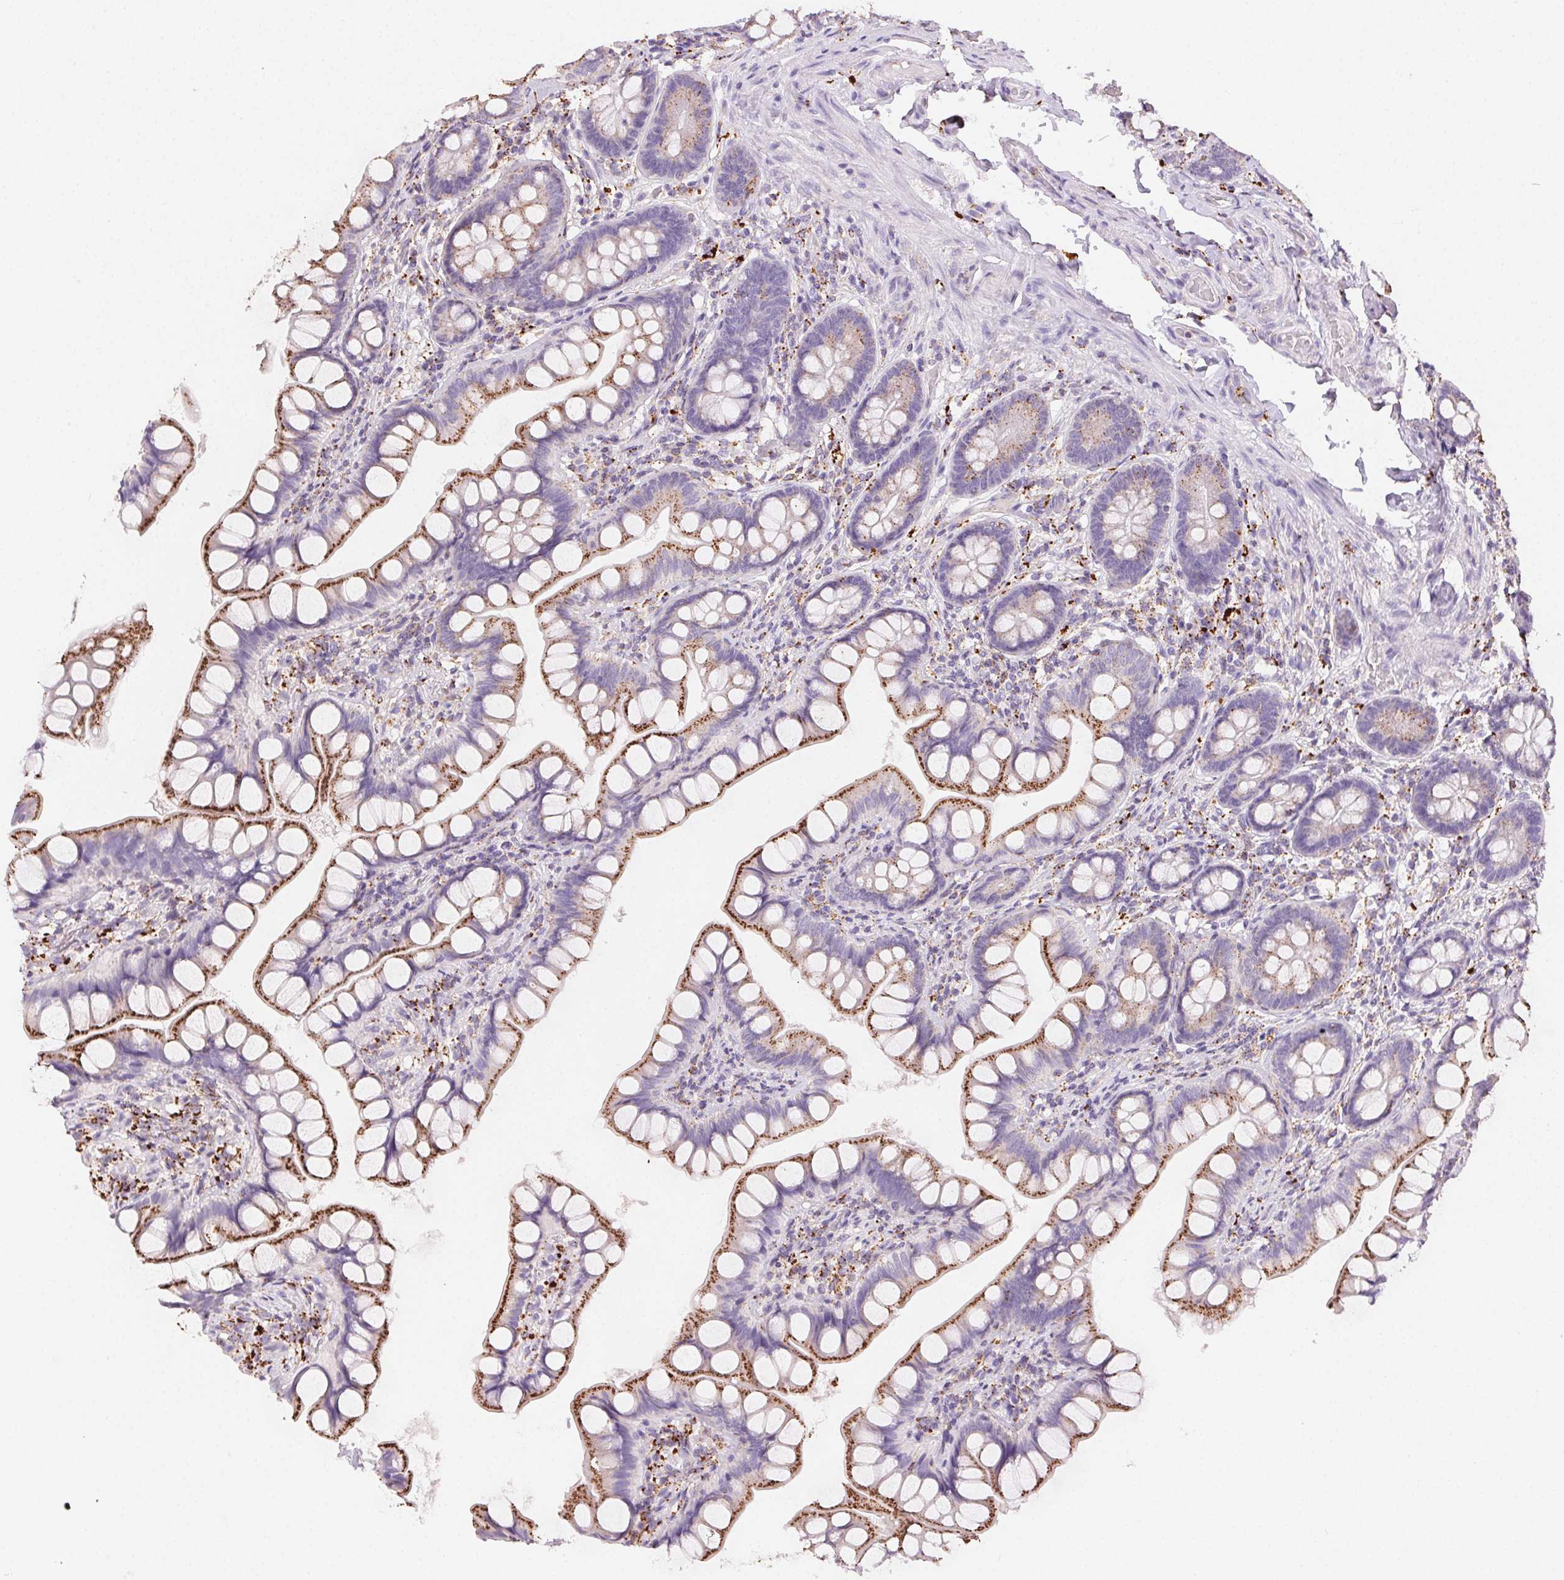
{"staining": {"intensity": "strong", "quantity": "25%-75%", "location": "cytoplasmic/membranous"}, "tissue": "small intestine", "cell_type": "Glandular cells", "image_type": "normal", "snomed": [{"axis": "morphology", "description": "Normal tissue, NOS"}, {"axis": "topography", "description": "Small intestine"}], "caption": "Protein expression analysis of benign small intestine shows strong cytoplasmic/membranous expression in about 25%-75% of glandular cells. Using DAB (3,3'-diaminobenzidine) (brown) and hematoxylin (blue) stains, captured at high magnification using brightfield microscopy.", "gene": "SCPEP1", "patient": {"sex": "male", "age": 70}}